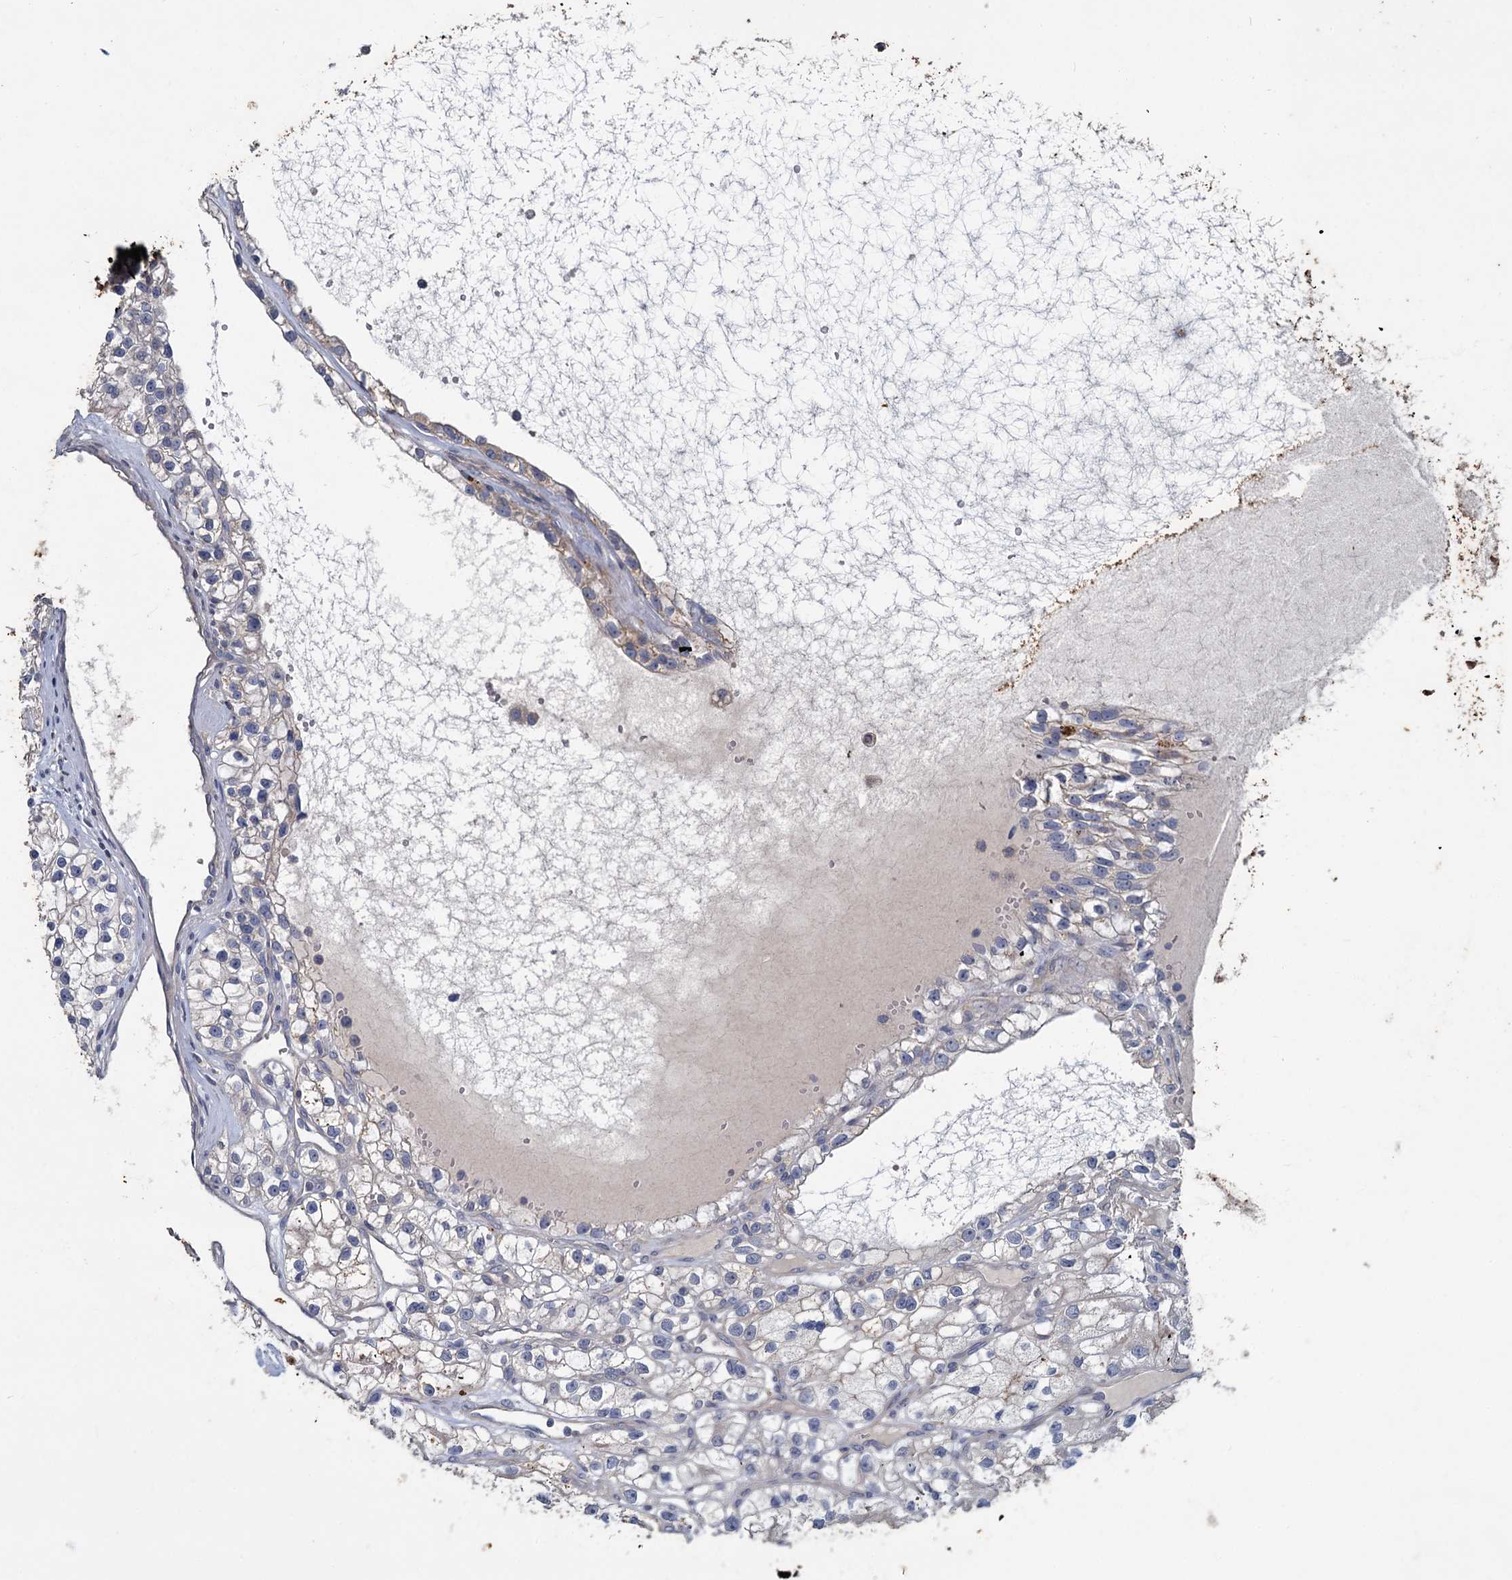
{"staining": {"intensity": "negative", "quantity": "none", "location": "none"}, "tissue": "renal cancer", "cell_type": "Tumor cells", "image_type": "cancer", "snomed": [{"axis": "morphology", "description": "Adenocarcinoma, NOS"}, {"axis": "topography", "description": "Kidney"}], "caption": "Immunohistochemistry of human adenocarcinoma (renal) reveals no staining in tumor cells.", "gene": "SLC2A7", "patient": {"sex": "female", "age": 57}}